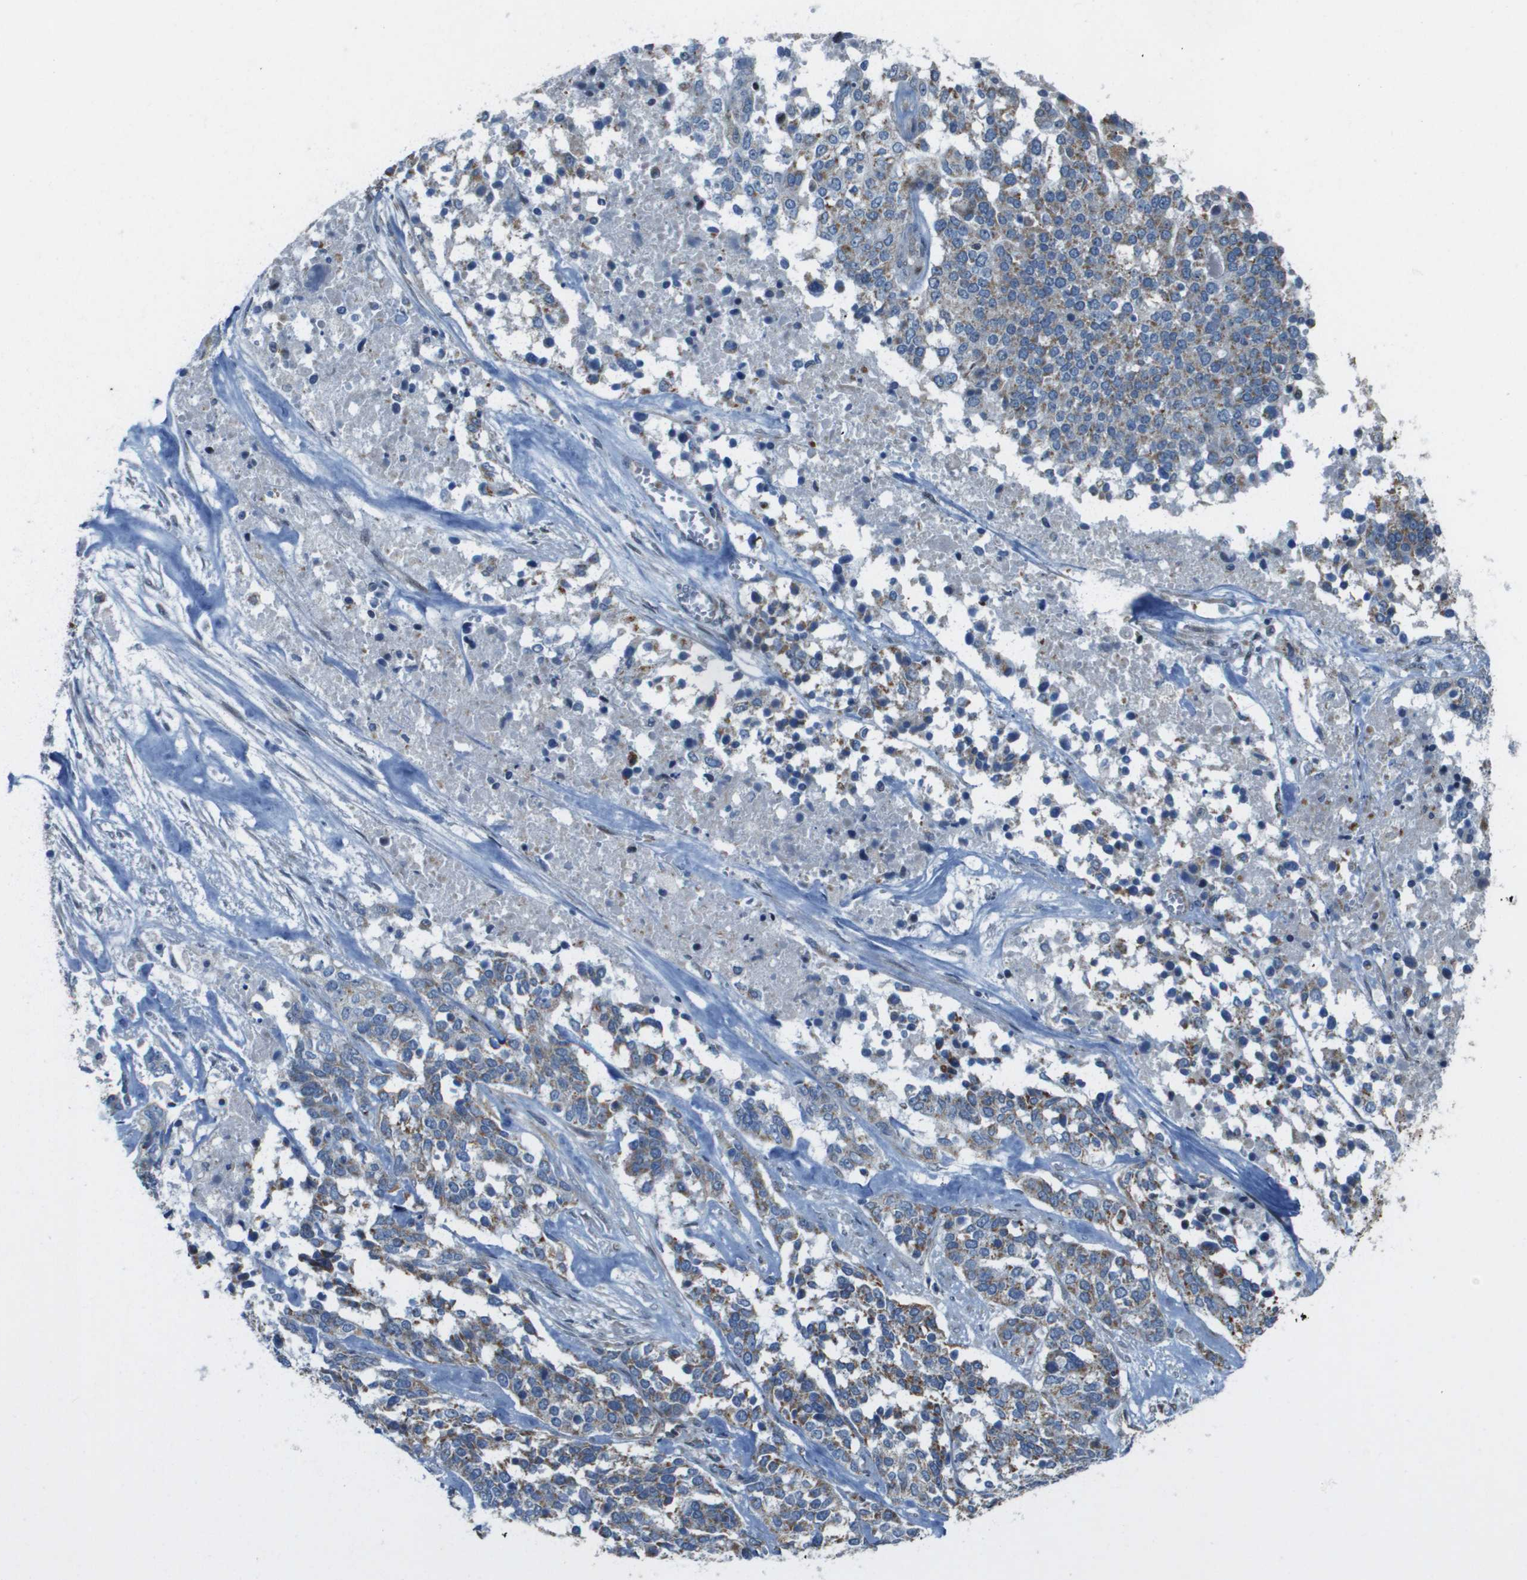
{"staining": {"intensity": "moderate", "quantity": "25%-75%", "location": "cytoplasmic/membranous"}, "tissue": "ovarian cancer", "cell_type": "Tumor cells", "image_type": "cancer", "snomed": [{"axis": "morphology", "description": "Cystadenocarcinoma, serous, NOS"}, {"axis": "topography", "description": "Ovary"}], "caption": "Ovarian cancer was stained to show a protein in brown. There is medium levels of moderate cytoplasmic/membranous expression in approximately 25%-75% of tumor cells. The protein of interest is shown in brown color, while the nuclei are stained blue.", "gene": "MGAT3", "patient": {"sex": "female", "age": 44}}